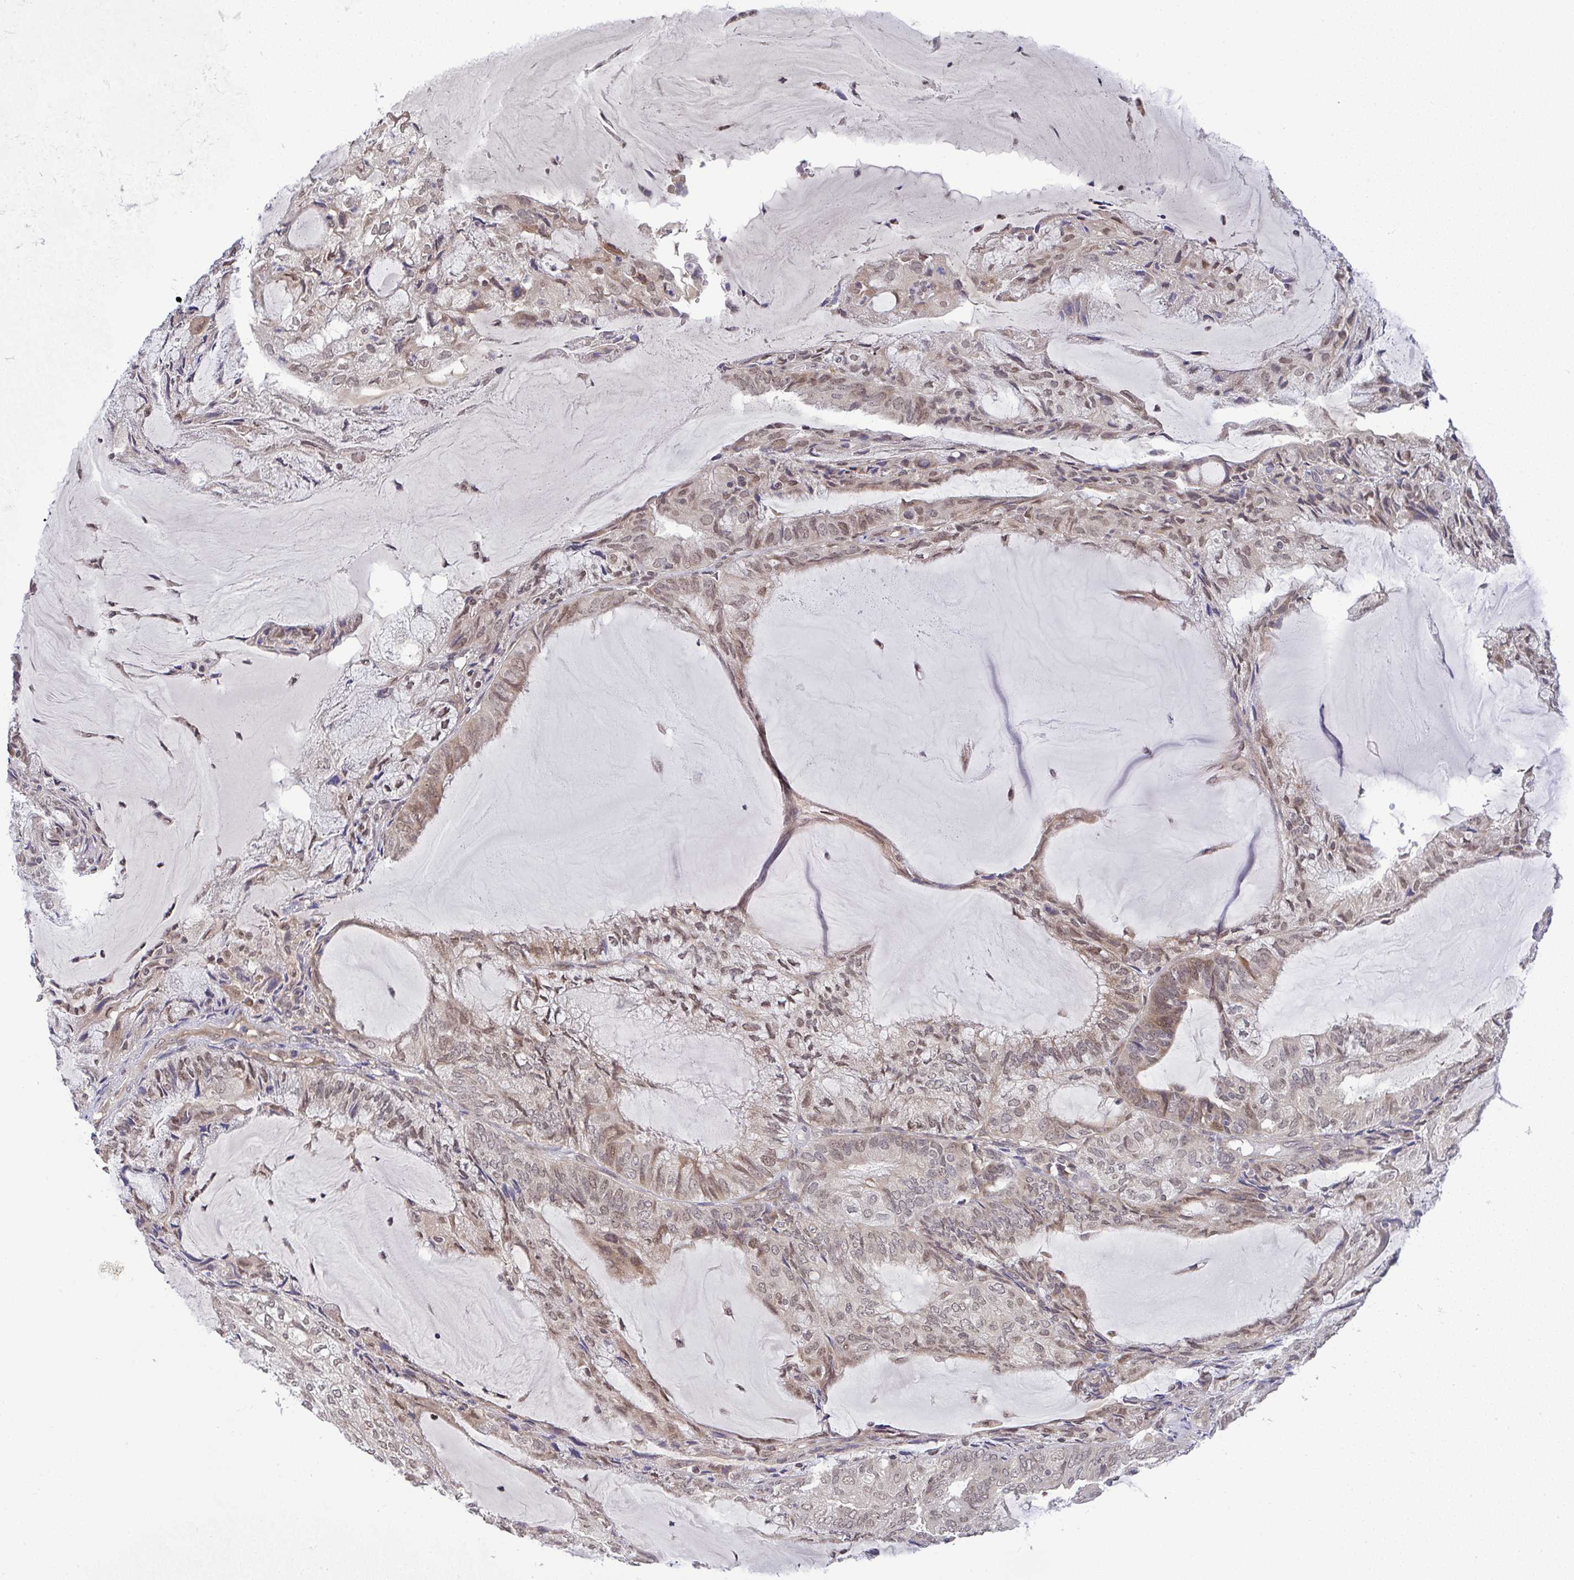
{"staining": {"intensity": "weak", "quantity": "25%-75%", "location": "cytoplasmic/membranous,nuclear"}, "tissue": "endometrial cancer", "cell_type": "Tumor cells", "image_type": "cancer", "snomed": [{"axis": "morphology", "description": "Adenocarcinoma, NOS"}, {"axis": "topography", "description": "Endometrium"}], "caption": "Endometrial adenocarcinoma stained with immunohistochemistry (IHC) displays weak cytoplasmic/membranous and nuclear expression in approximately 25%-75% of tumor cells.", "gene": "C9orf64", "patient": {"sex": "female", "age": 81}}